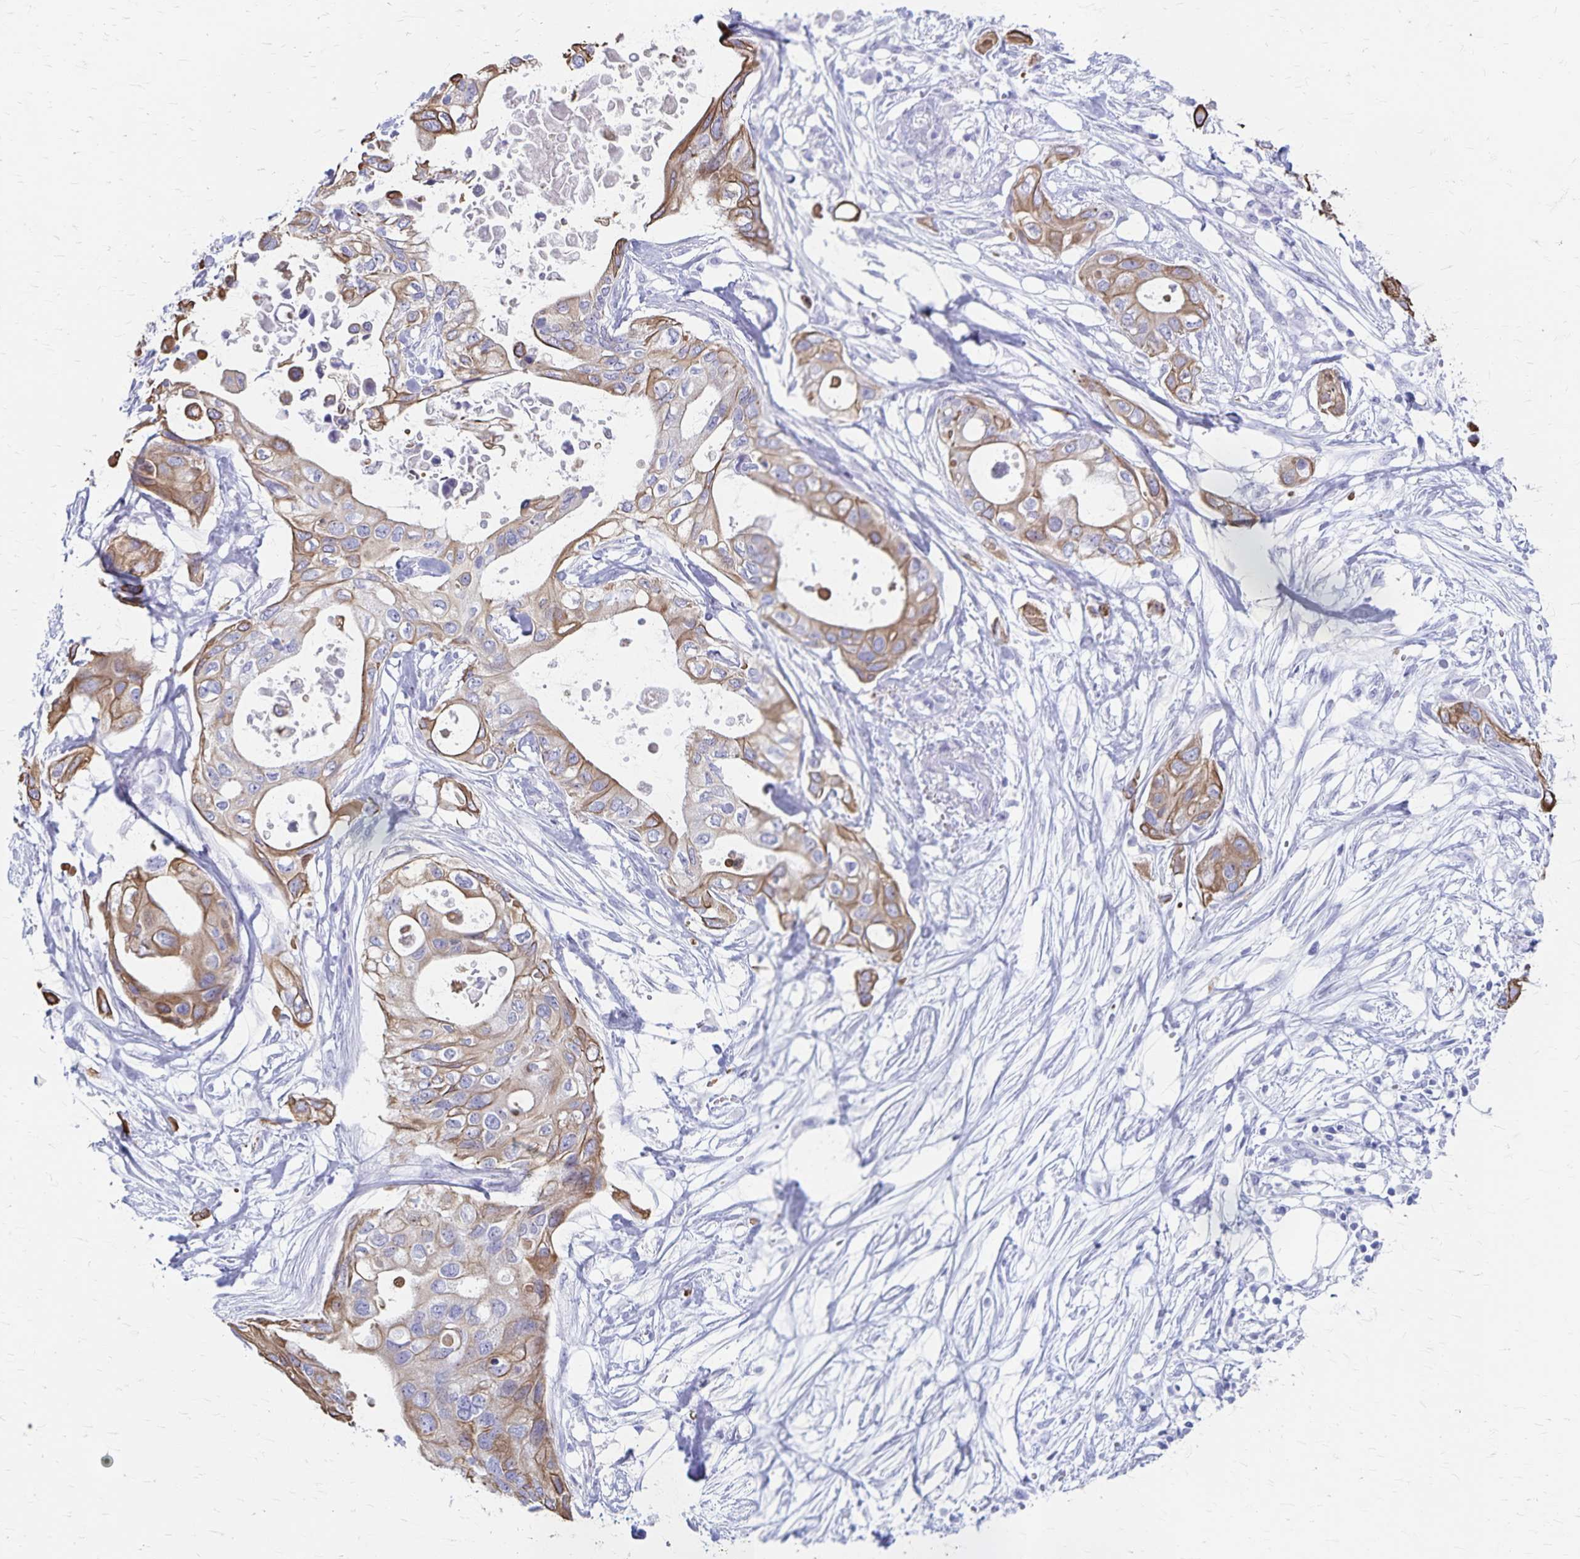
{"staining": {"intensity": "moderate", "quantity": ">75%", "location": "cytoplasmic/membranous"}, "tissue": "pancreatic cancer", "cell_type": "Tumor cells", "image_type": "cancer", "snomed": [{"axis": "morphology", "description": "Adenocarcinoma, NOS"}, {"axis": "topography", "description": "Pancreas"}], "caption": "Adenocarcinoma (pancreatic) stained with DAB (3,3'-diaminobenzidine) immunohistochemistry (IHC) demonstrates medium levels of moderate cytoplasmic/membranous expression in about >75% of tumor cells. (Brightfield microscopy of DAB IHC at high magnification).", "gene": "GPBAR1", "patient": {"sex": "female", "age": 63}}